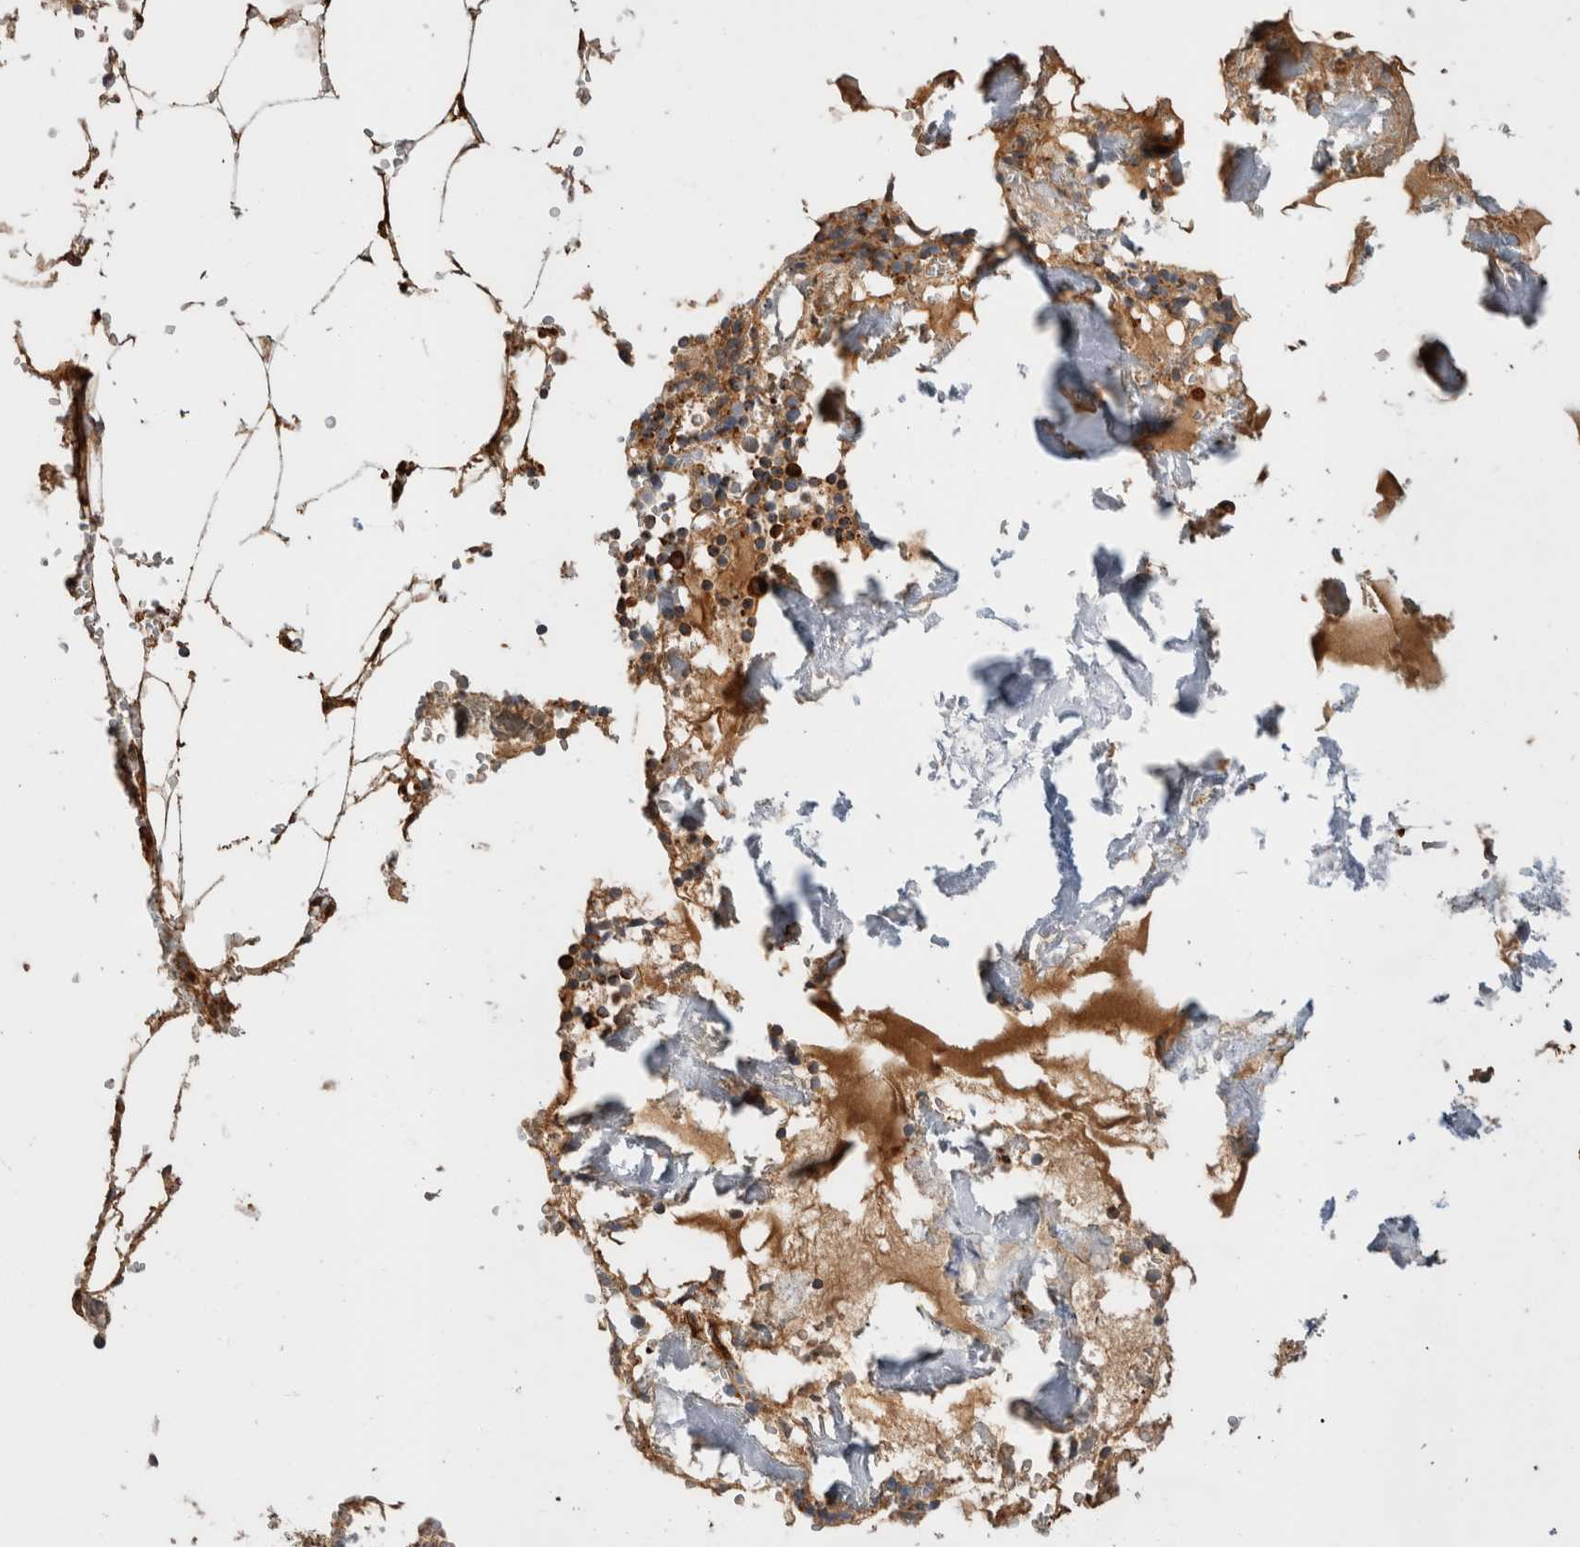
{"staining": {"intensity": "strong", "quantity": "25%-75%", "location": "cytoplasmic/membranous"}, "tissue": "bone marrow", "cell_type": "Hematopoietic cells", "image_type": "normal", "snomed": [{"axis": "morphology", "description": "Normal tissue, NOS"}, {"axis": "topography", "description": "Bone marrow"}], "caption": "A micrograph of bone marrow stained for a protein reveals strong cytoplasmic/membranous brown staining in hematopoietic cells.", "gene": "ZNF397", "patient": {"sex": "male", "age": 70}}